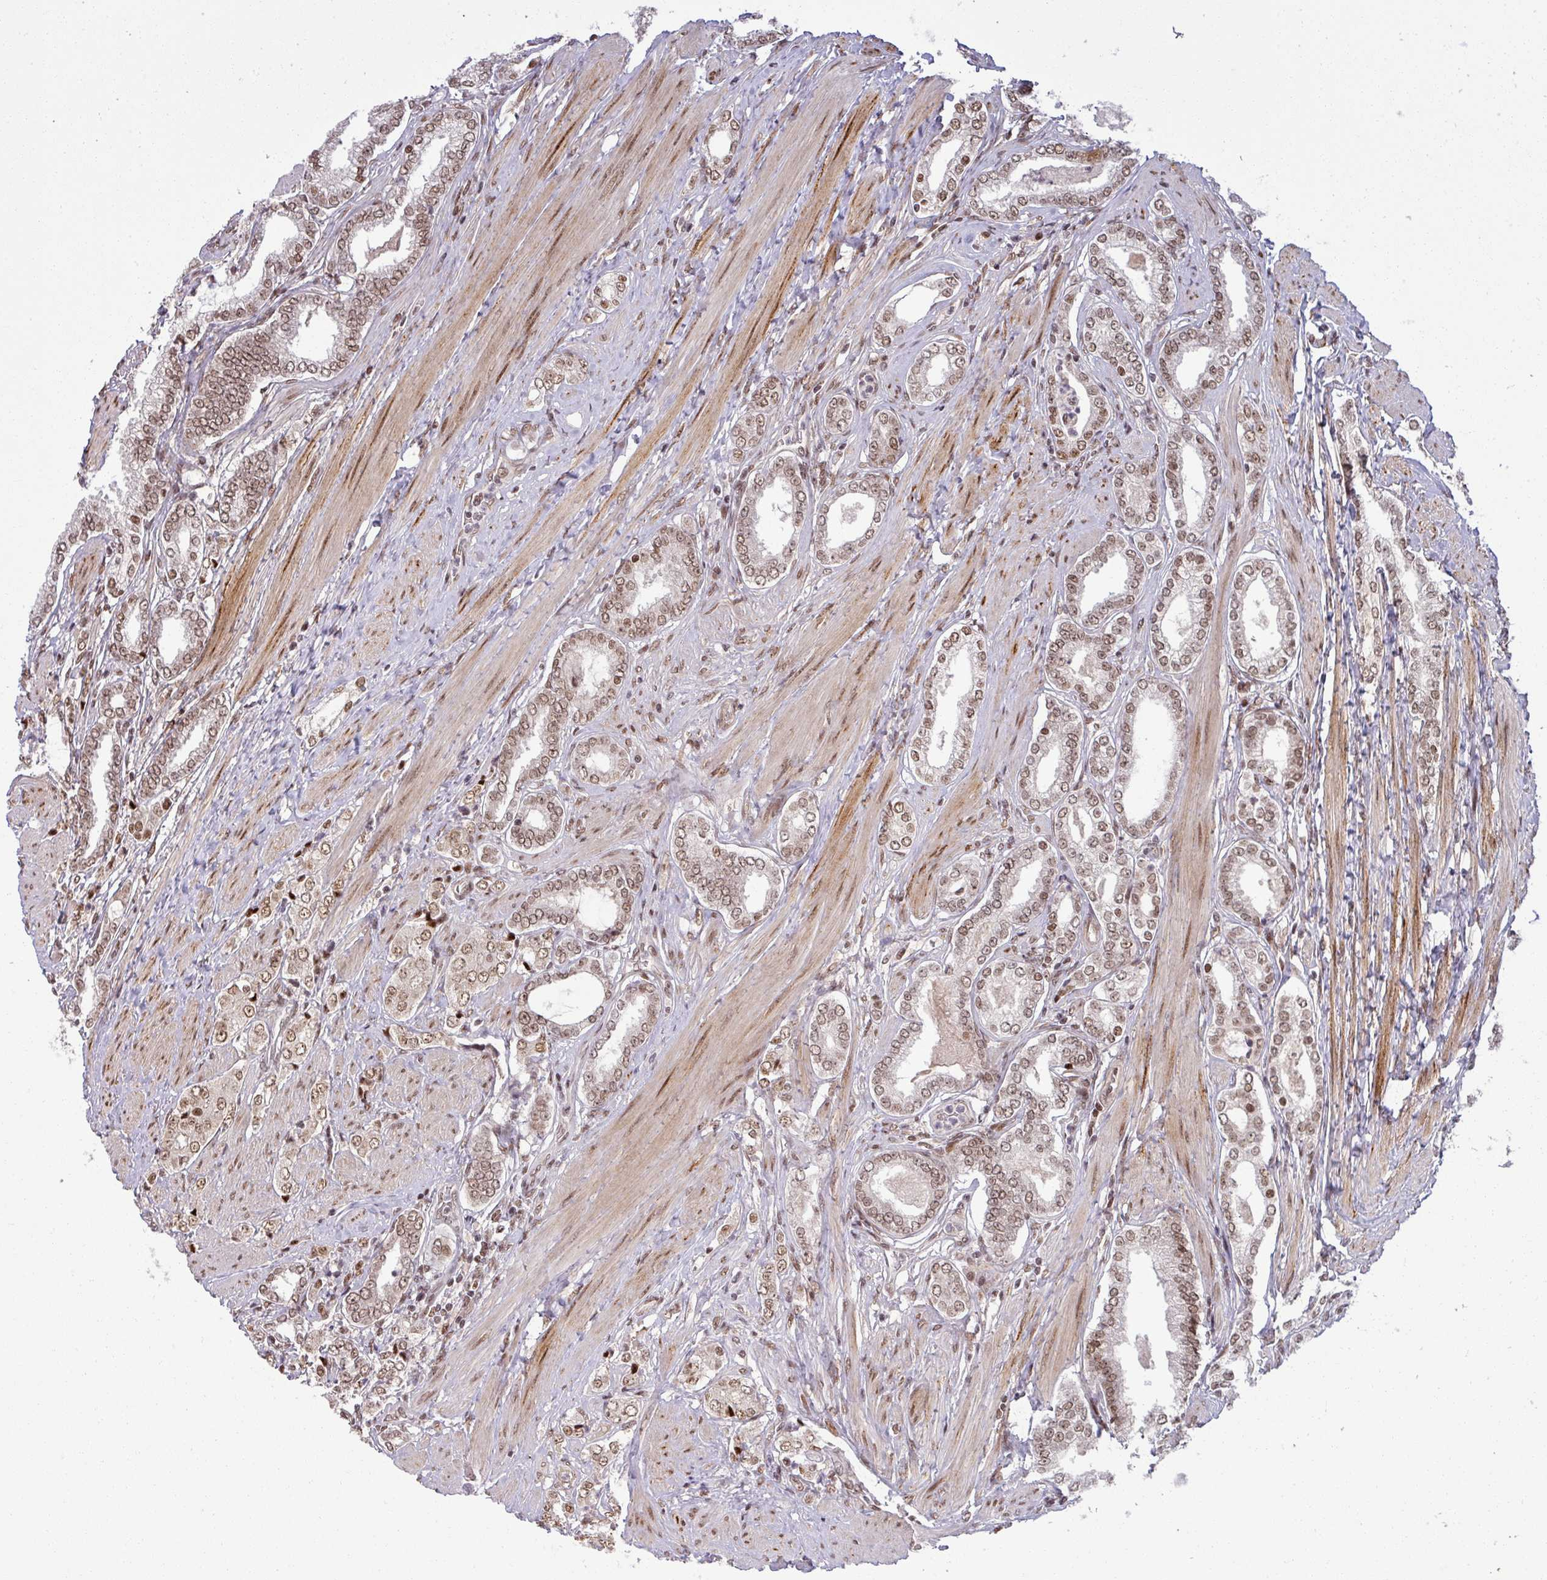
{"staining": {"intensity": "moderate", "quantity": ">75%", "location": "nuclear"}, "tissue": "prostate cancer", "cell_type": "Tumor cells", "image_type": "cancer", "snomed": [{"axis": "morphology", "description": "Adenocarcinoma, High grade"}, {"axis": "topography", "description": "Prostate"}], "caption": "About >75% of tumor cells in prostate high-grade adenocarcinoma demonstrate moderate nuclear protein positivity as visualized by brown immunohistochemical staining.", "gene": "PTPN20", "patient": {"sex": "male", "age": 71}}